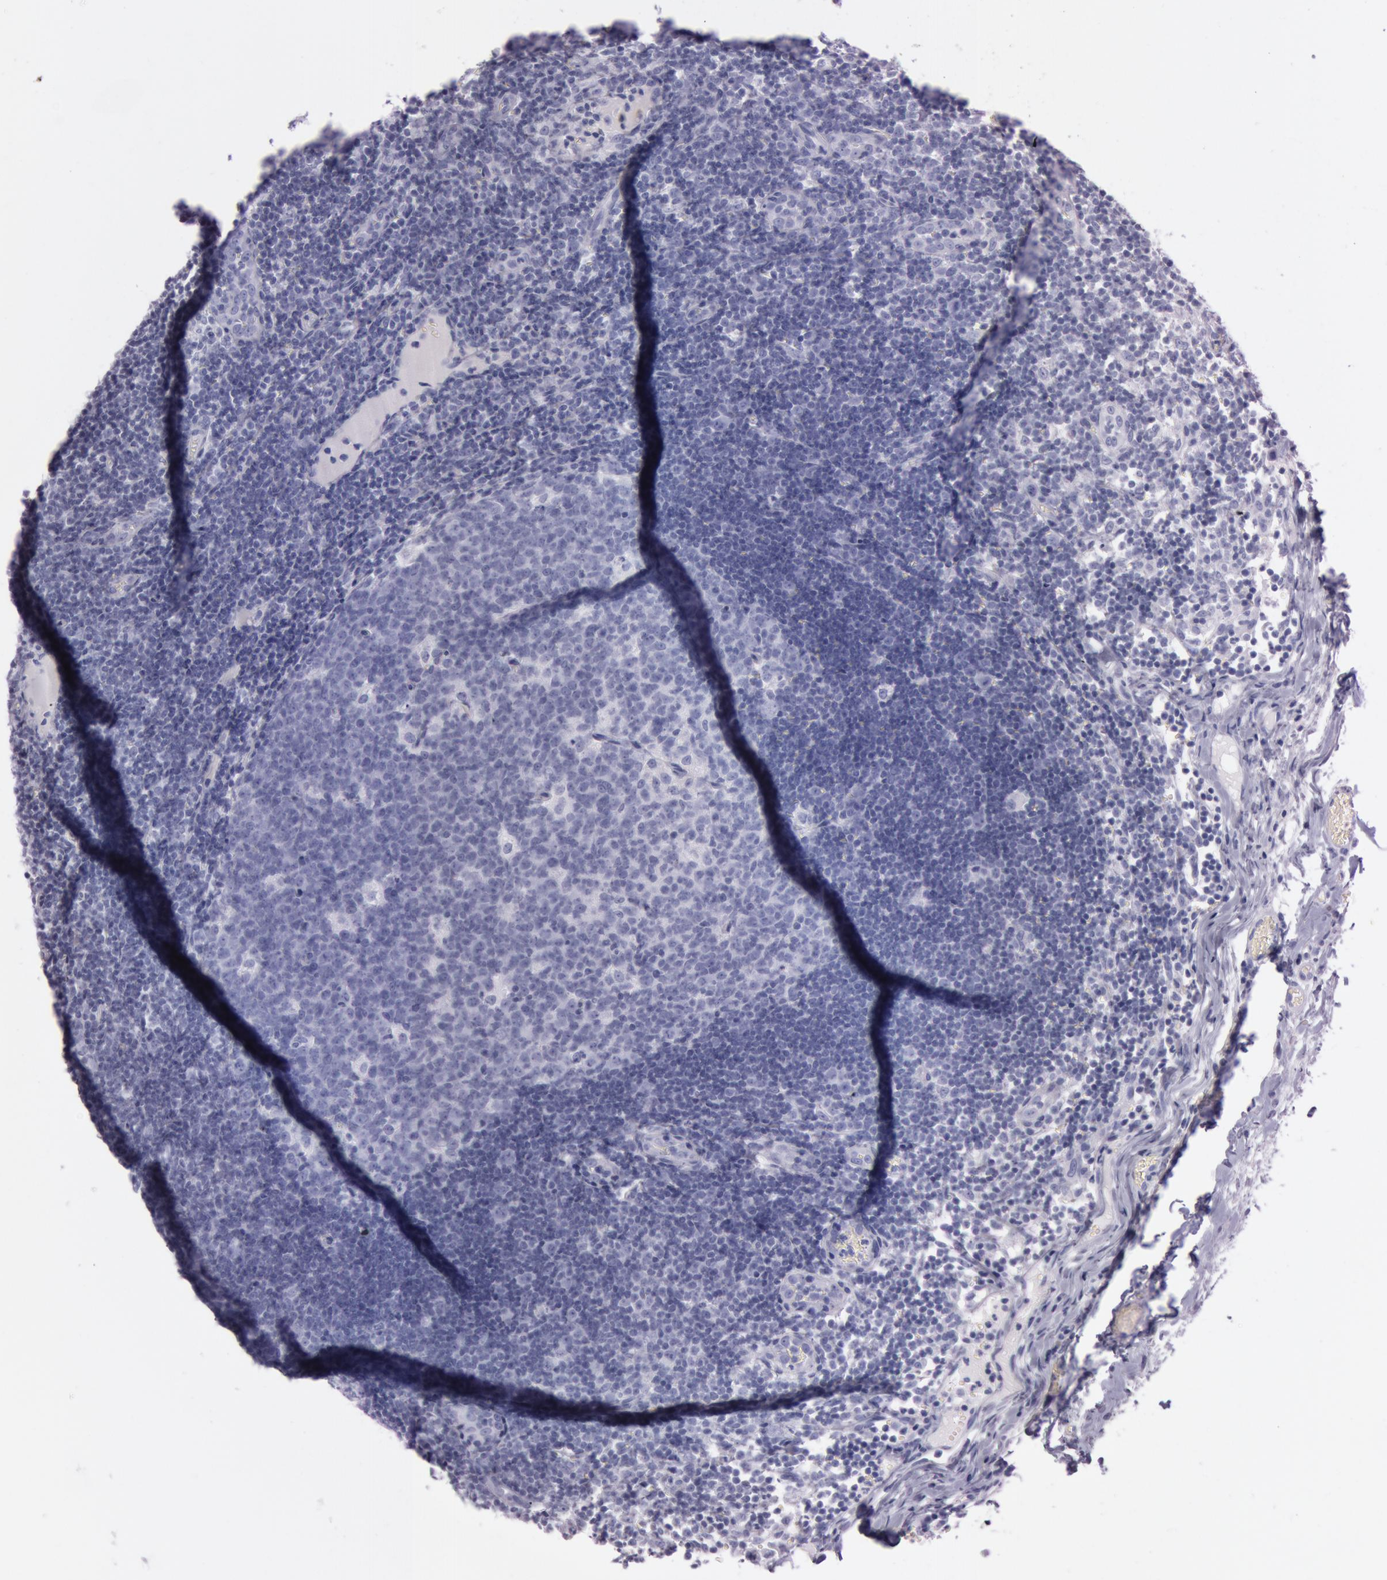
{"staining": {"intensity": "negative", "quantity": "none", "location": "none"}, "tissue": "lymph node", "cell_type": "Germinal center cells", "image_type": "normal", "snomed": [{"axis": "morphology", "description": "Normal tissue, NOS"}, {"axis": "morphology", "description": "Inflammation, NOS"}, {"axis": "topography", "description": "Lymph node"}, {"axis": "topography", "description": "Salivary gland"}], "caption": "Immunohistochemical staining of benign lymph node exhibits no significant expression in germinal center cells.", "gene": "S100A7", "patient": {"sex": "male", "age": 3}}